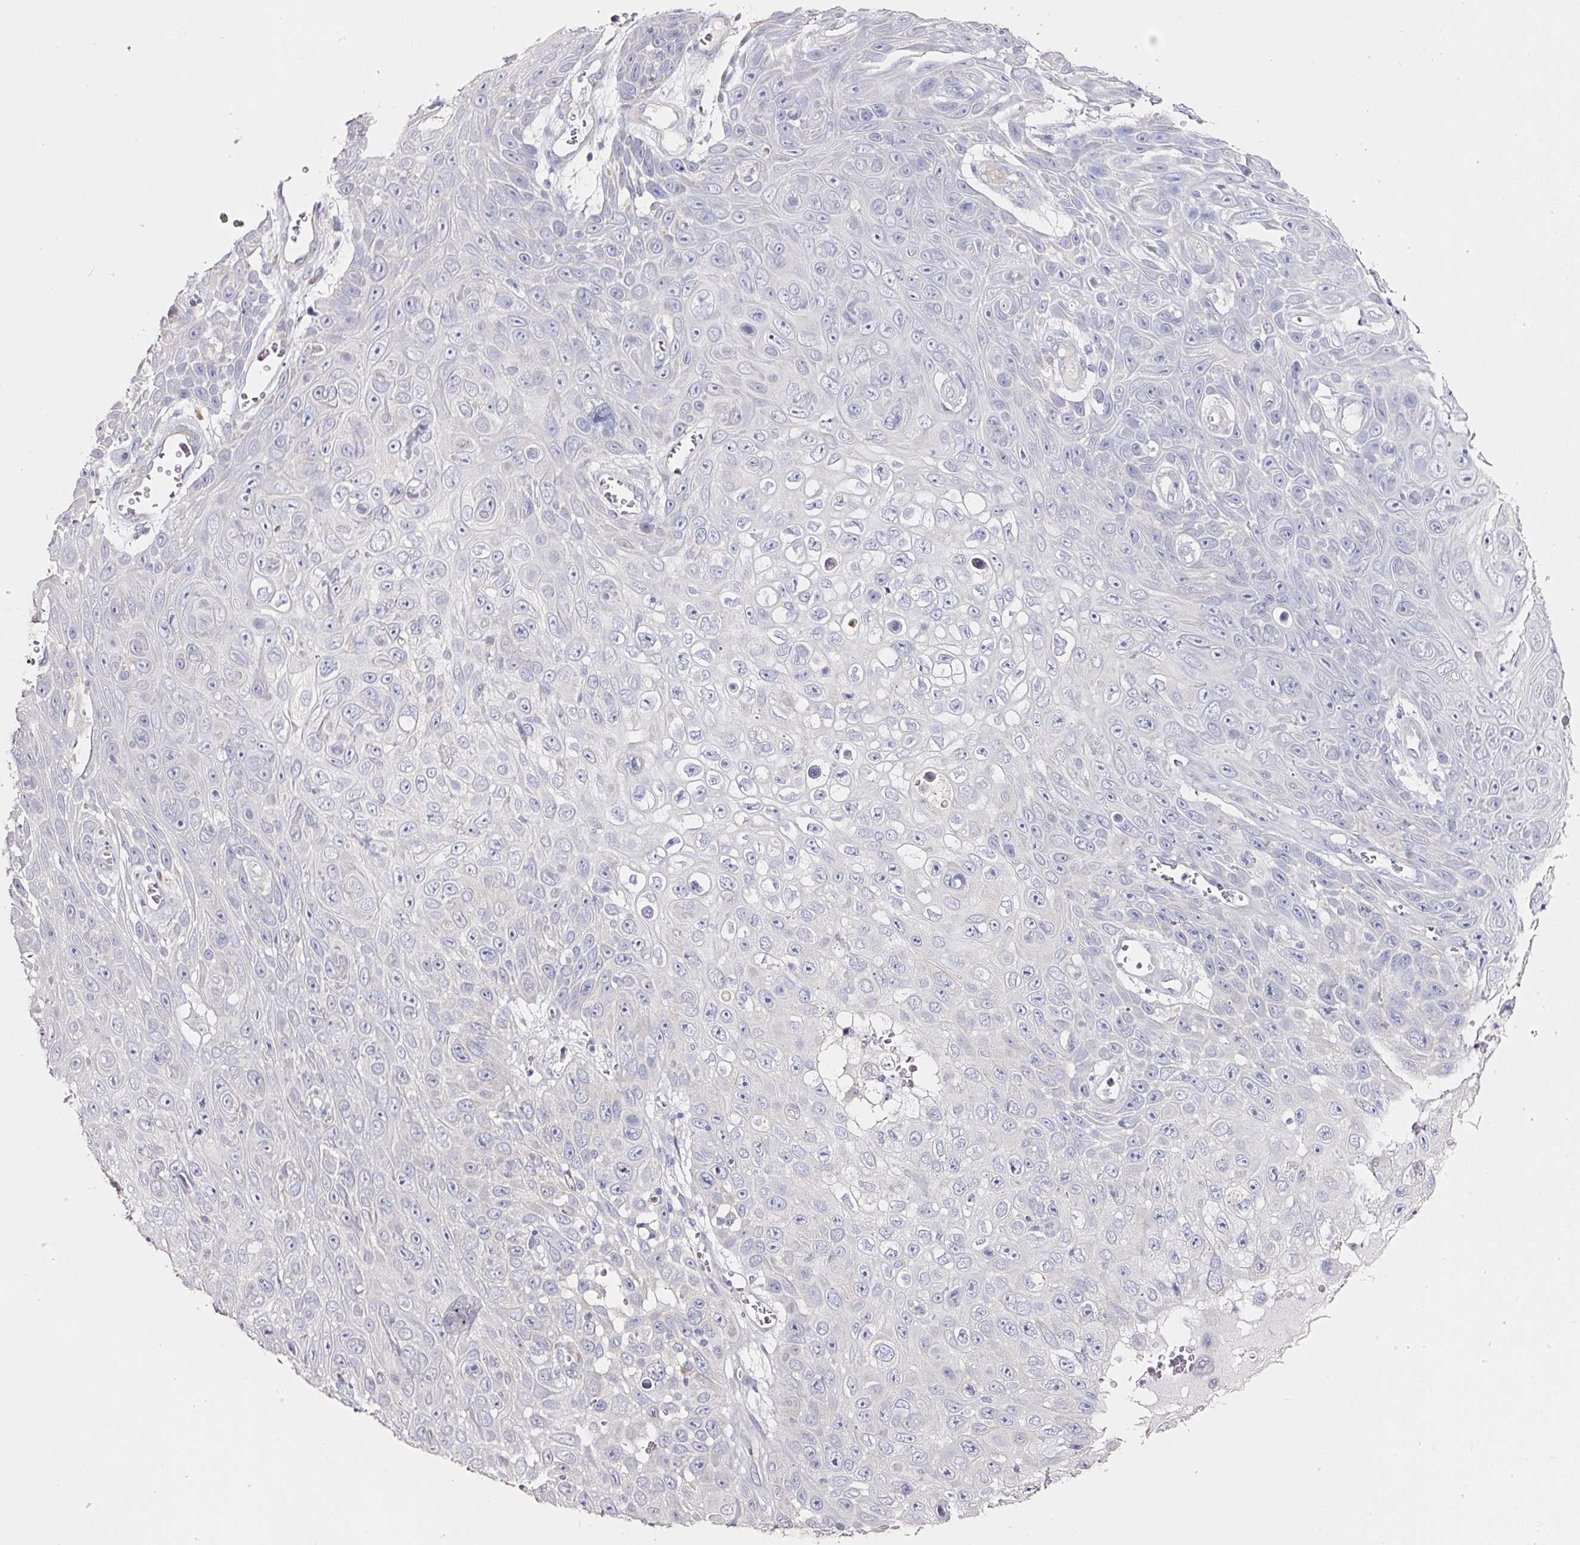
{"staining": {"intensity": "negative", "quantity": "none", "location": "none"}, "tissue": "skin cancer", "cell_type": "Tumor cells", "image_type": "cancer", "snomed": [{"axis": "morphology", "description": "Squamous cell carcinoma, NOS"}, {"axis": "topography", "description": "Skin"}], "caption": "IHC image of squamous cell carcinoma (skin) stained for a protein (brown), which shows no expression in tumor cells.", "gene": "PDXDC1", "patient": {"sex": "male", "age": 82}}